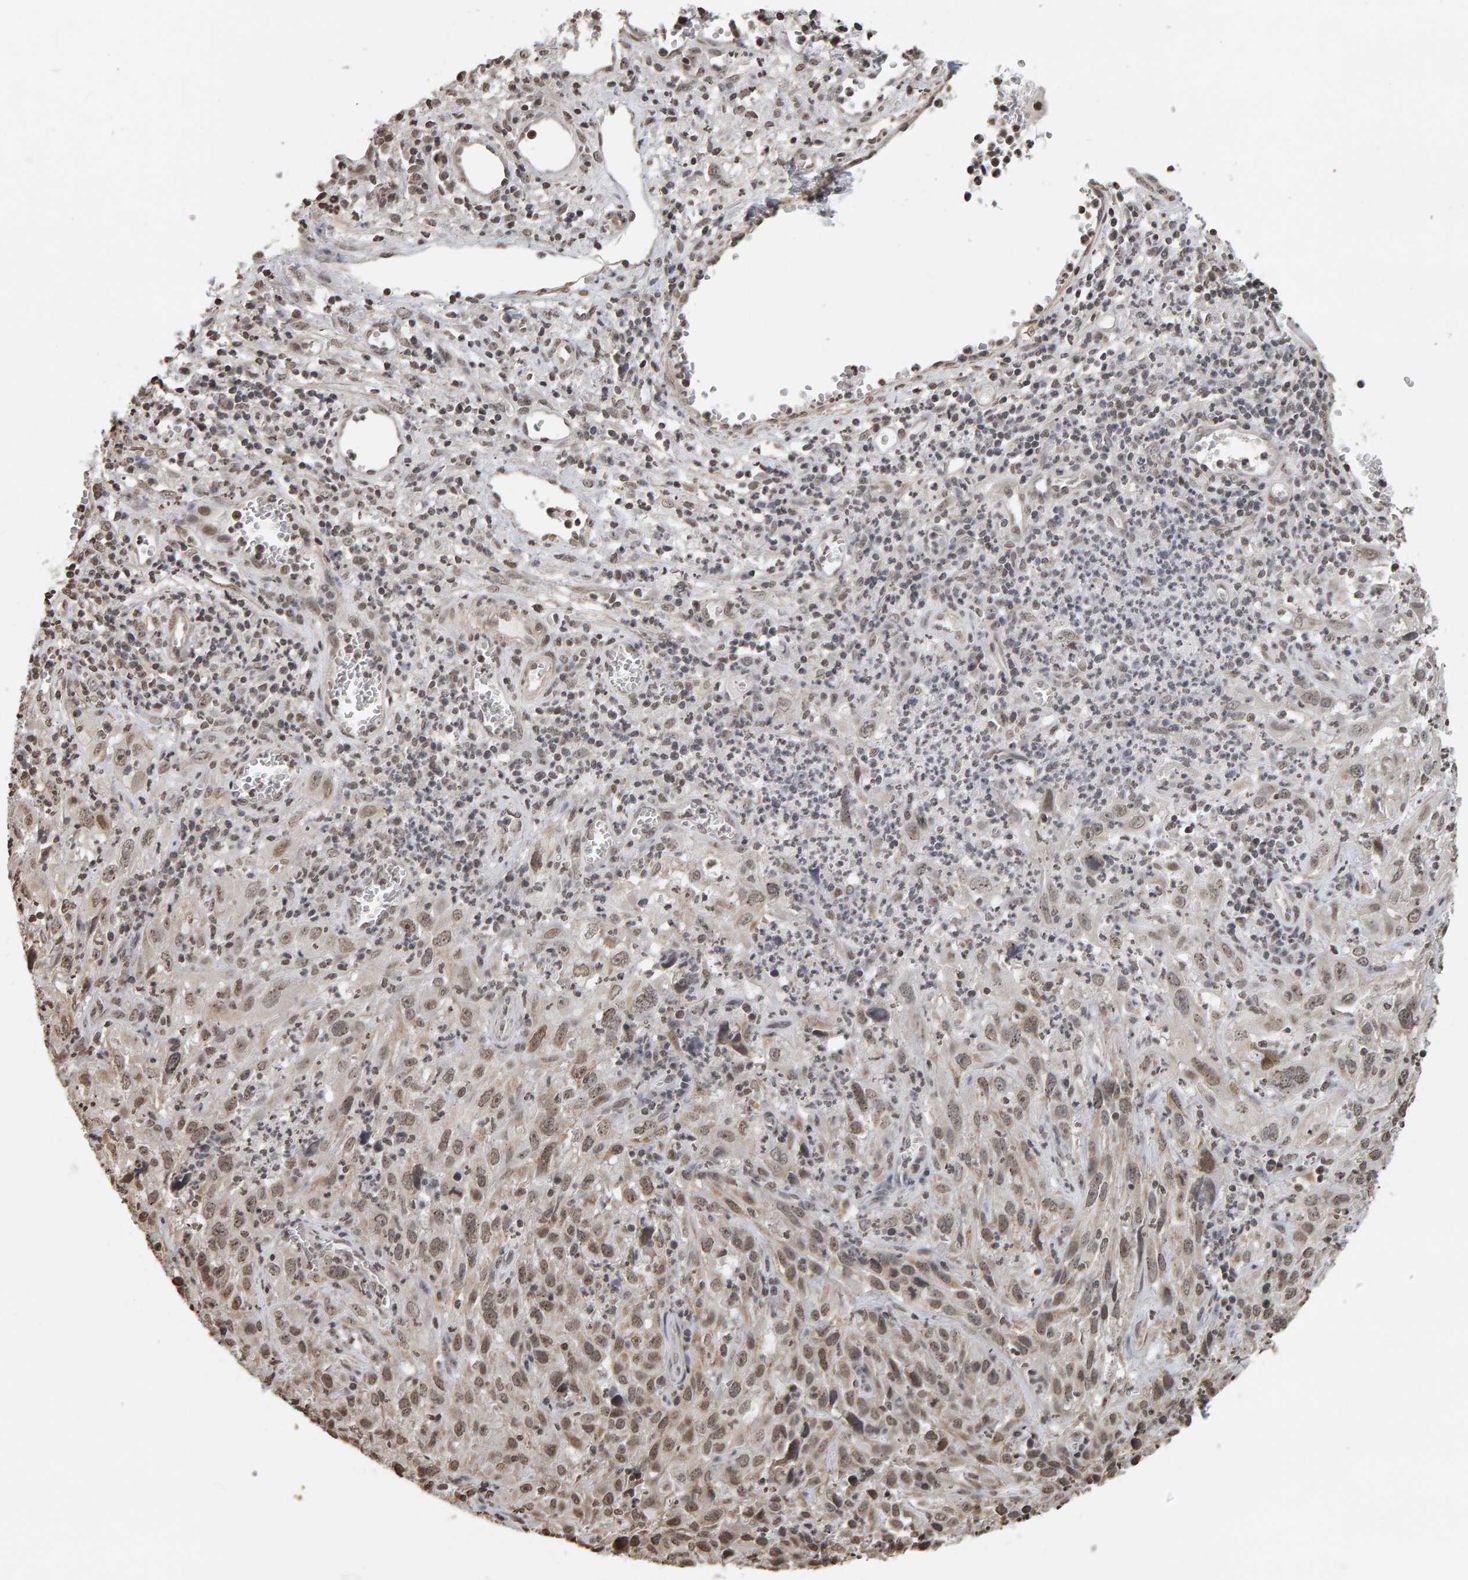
{"staining": {"intensity": "moderate", "quantity": ">75%", "location": "nuclear"}, "tissue": "cervical cancer", "cell_type": "Tumor cells", "image_type": "cancer", "snomed": [{"axis": "morphology", "description": "Squamous cell carcinoma, NOS"}, {"axis": "topography", "description": "Cervix"}], "caption": "IHC image of cervical cancer stained for a protein (brown), which demonstrates medium levels of moderate nuclear positivity in about >75% of tumor cells.", "gene": "AFF4", "patient": {"sex": "female", "age": 32}}